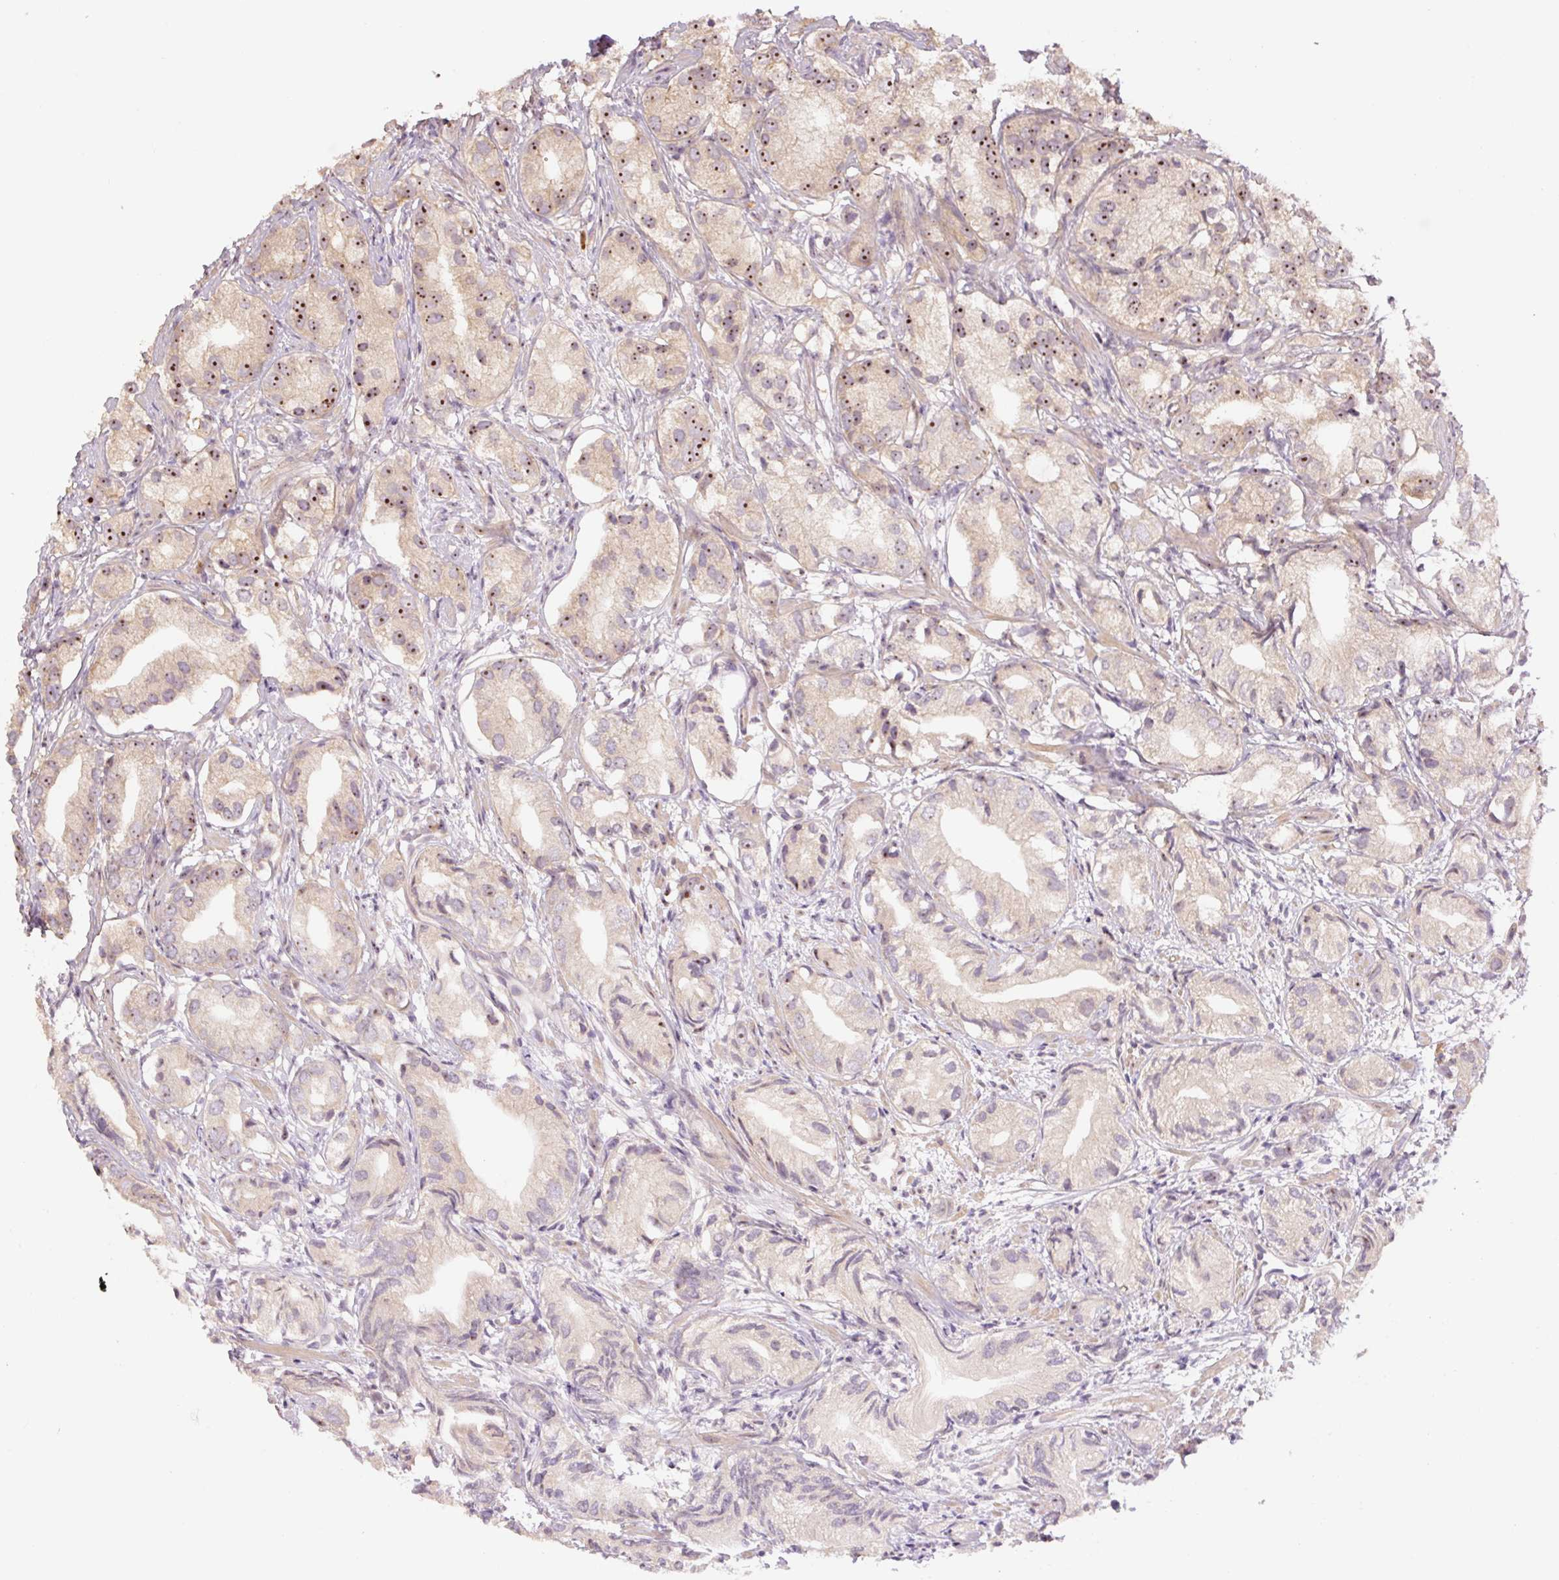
{"staining": {"intensity": "moderate", "quantity": "25%-75%", "location": "nuclear"}, "tissue": "prostate cancer", "cell_type": "Tumor cells", "image_type": "cancer", "snomed": [{"axis": "morphology", "description": "Adenocarcinoma, High grade"}, {"axis": "topography", "description": "Prostate"}], "caption": "Prostate cancer stained for a protein exhibits moderate nuclear positivity in tumor cells.", "gene": "TMEM151B", "patient": {"sex": "male", "age": 82}}